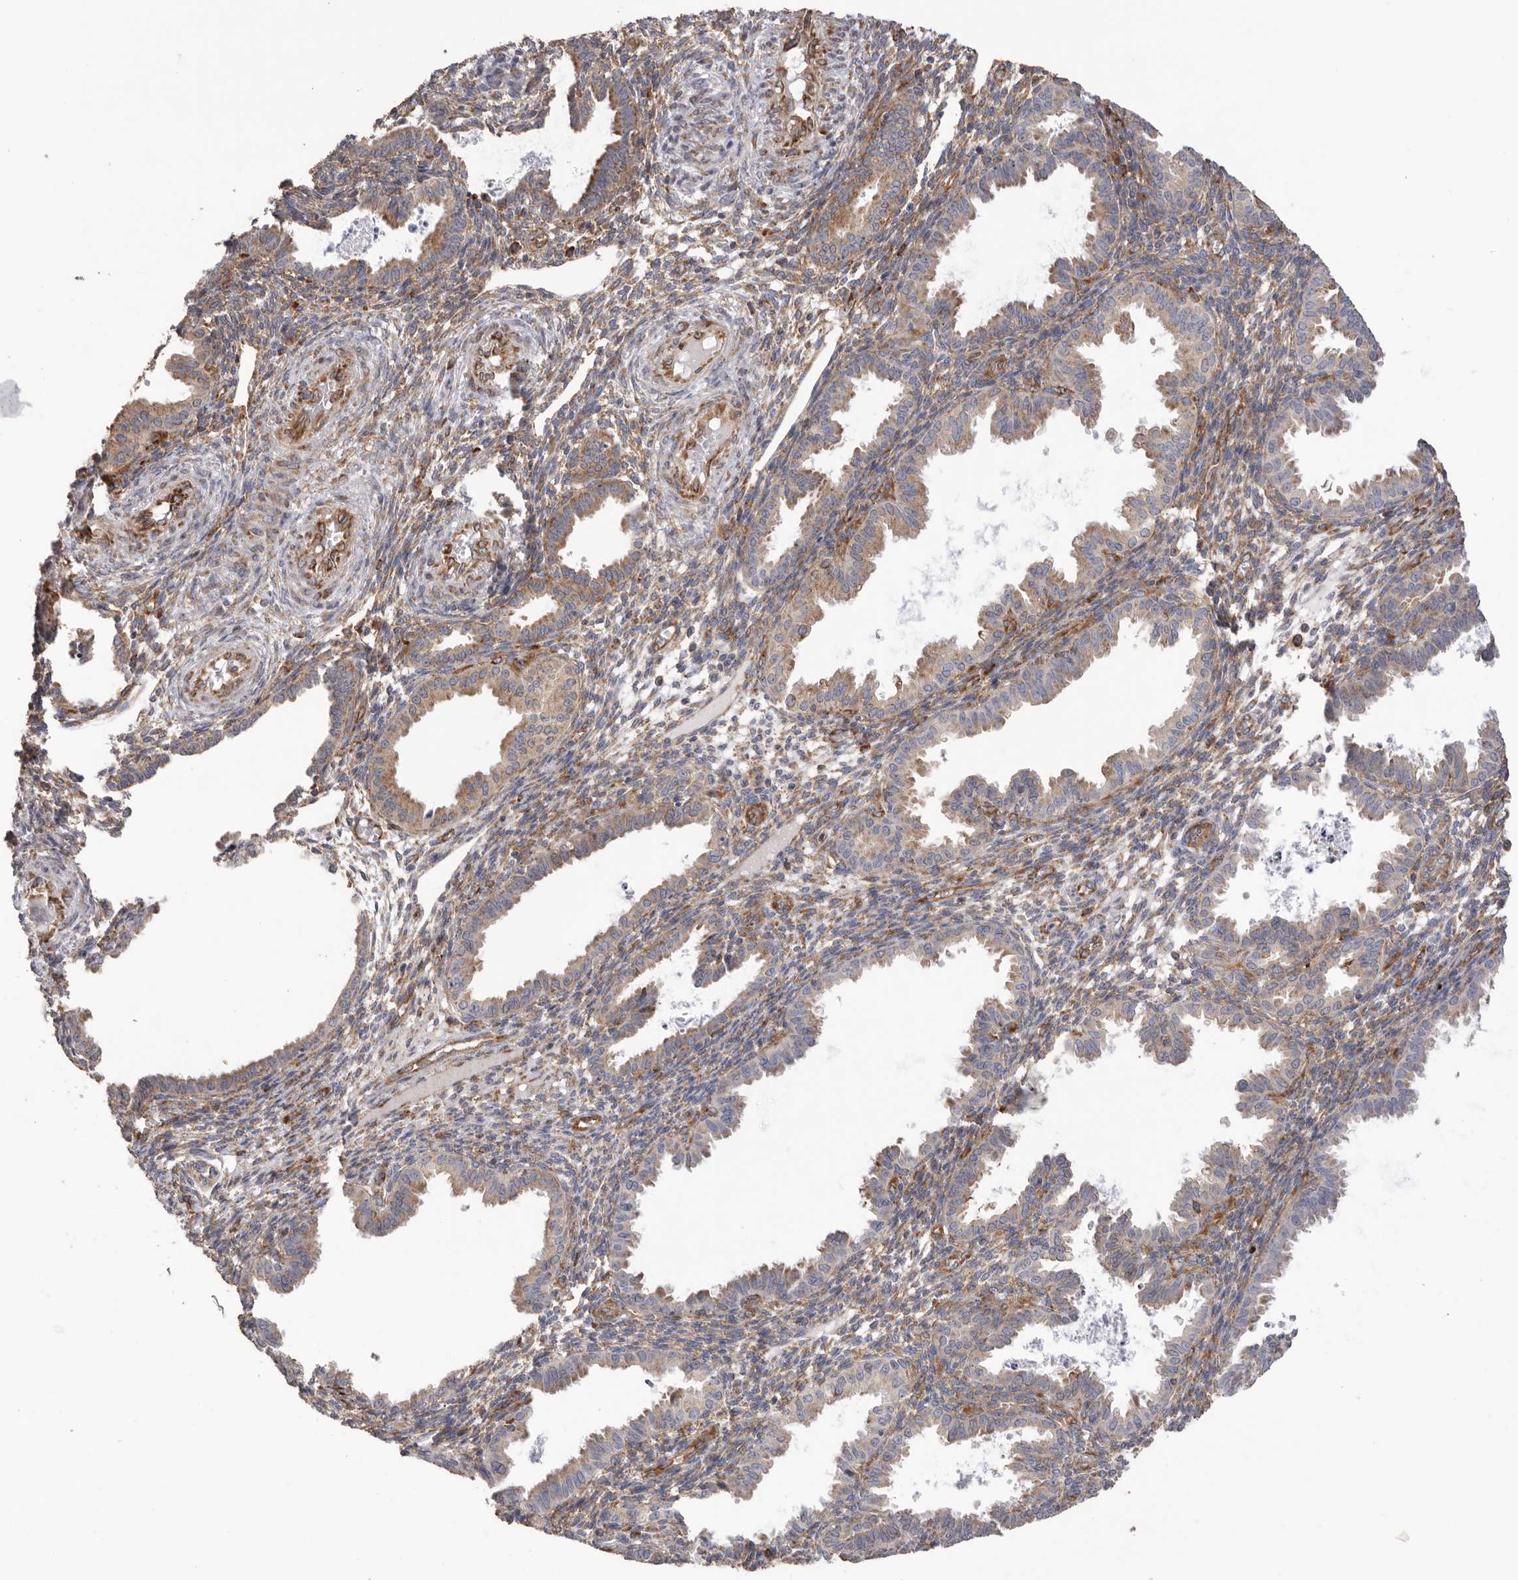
{"staining": {"intensity": "moderate", "quantity": ">75%", "location": "cytoplasmic/membranous"}, "tissue": "endometrium", "cell_type": "Cells in endometrial stroma", "image_type": "normal", "snomed": [{"axis": "morphology", "description": "Normal tissue, NOS"}, {"axis": "topography", "description": "Endometrium"}], "caption": "Cells in endometrial stroma exhibit moderate cytoplasmic/membranous expression in about >75% of cells in normal endometrium.", "gene": "SERBP1", "patient": {"sex": "female", "age": 33}}